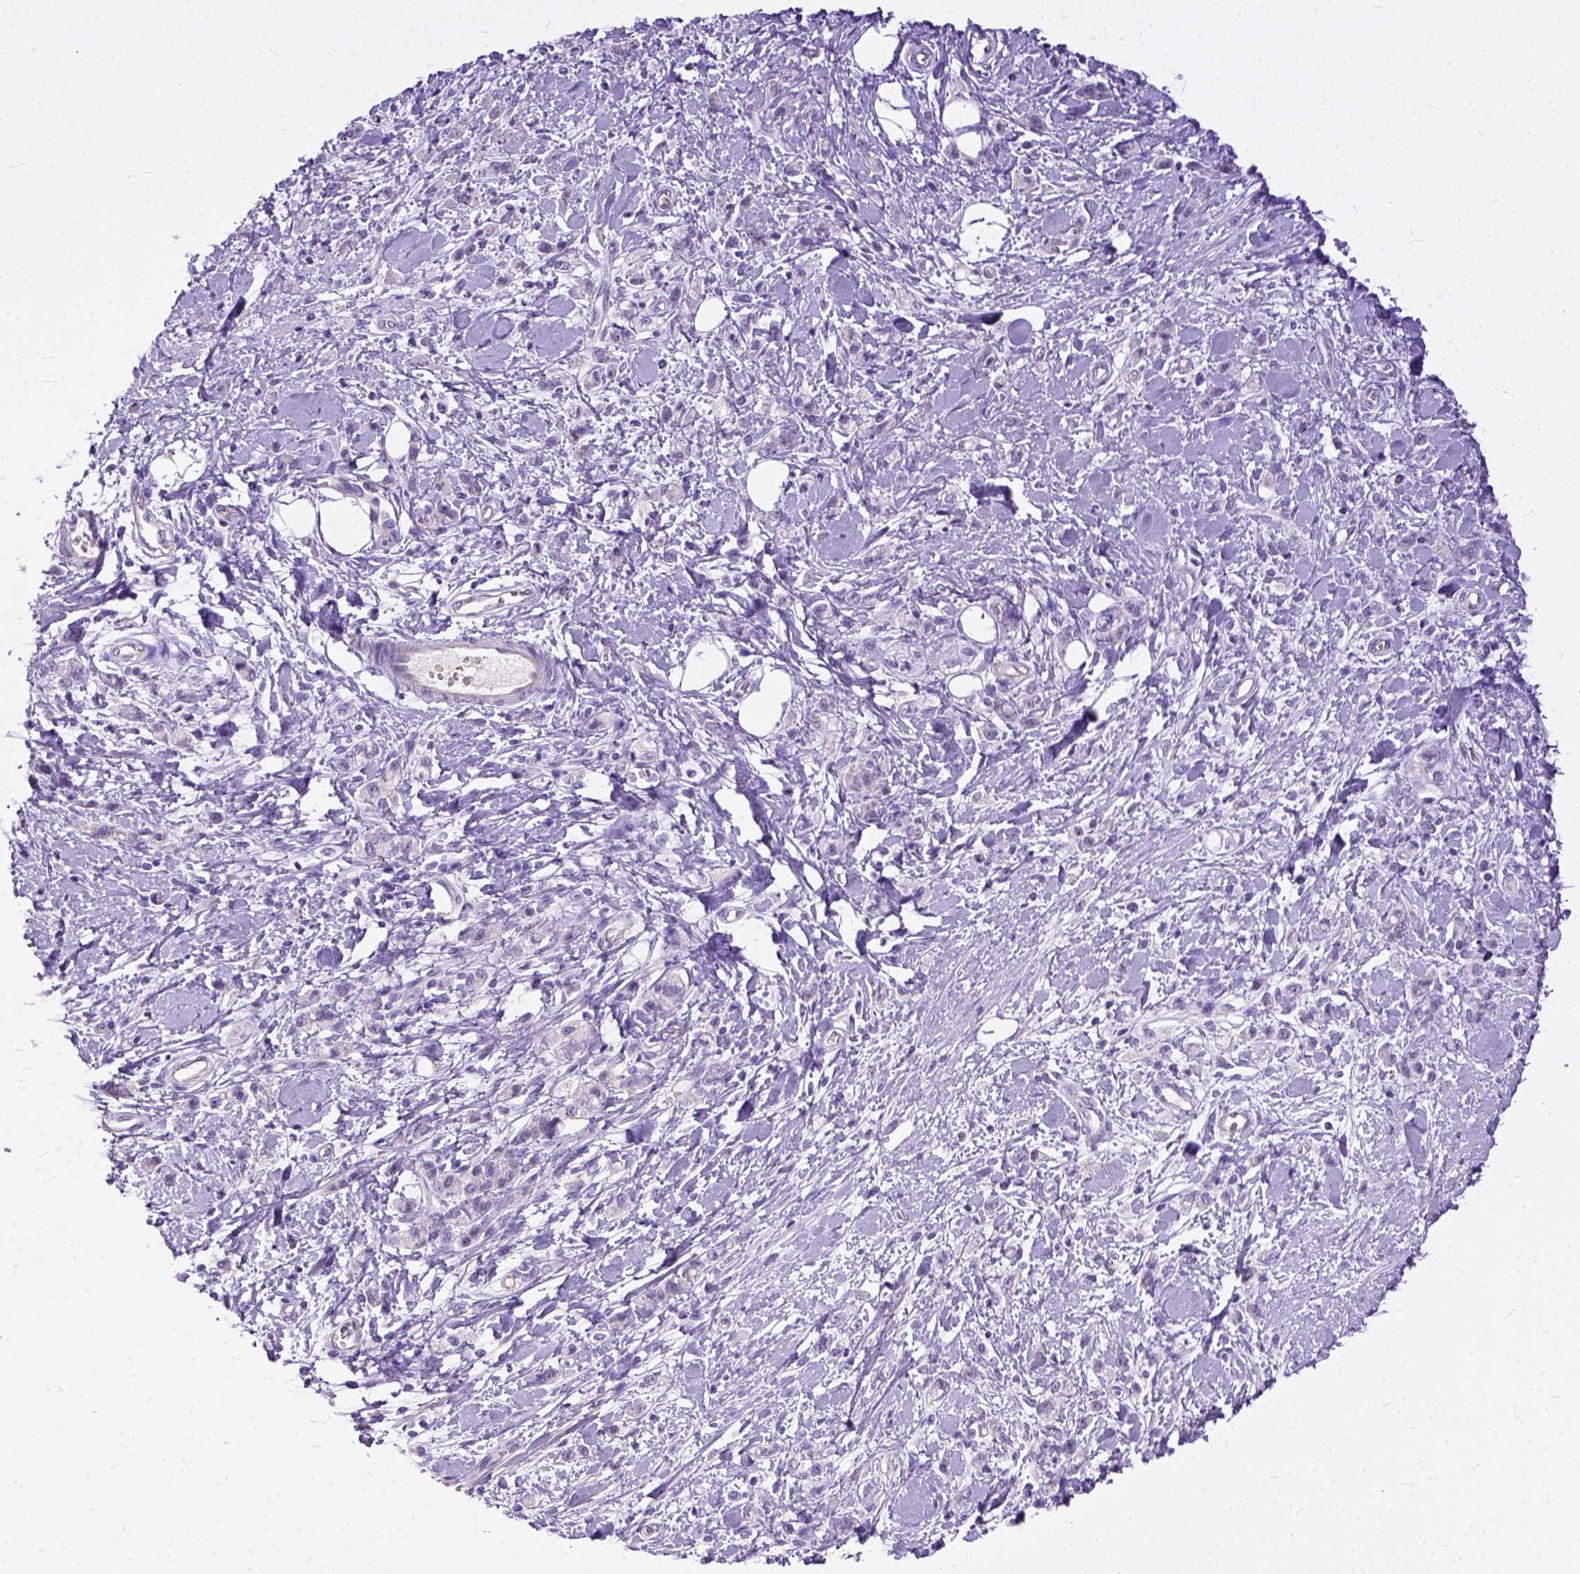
{"staining": {"intensity": "negative", "quantity": "none", "location": "none"}, "tissue": "stomach cancer", "cell_type": "Tumor cells", "image_type": "cancer", "snomed": [{"axis": "morphology", "description": "Adenocarcinoma, NOS"}, {"axis": "topography", "description": "Stomach"}], "caption": "This is a photomicrograph of immunohistochemistry staining of stomach adenocarcinoma, which shows no staining in tumor cells. The staining is performed using DAB brown chromogen with nuclei counter-stained in using hematoxylin.", "gene": "ADGRF1", "patient": {"sex": "male", "age": 77}}